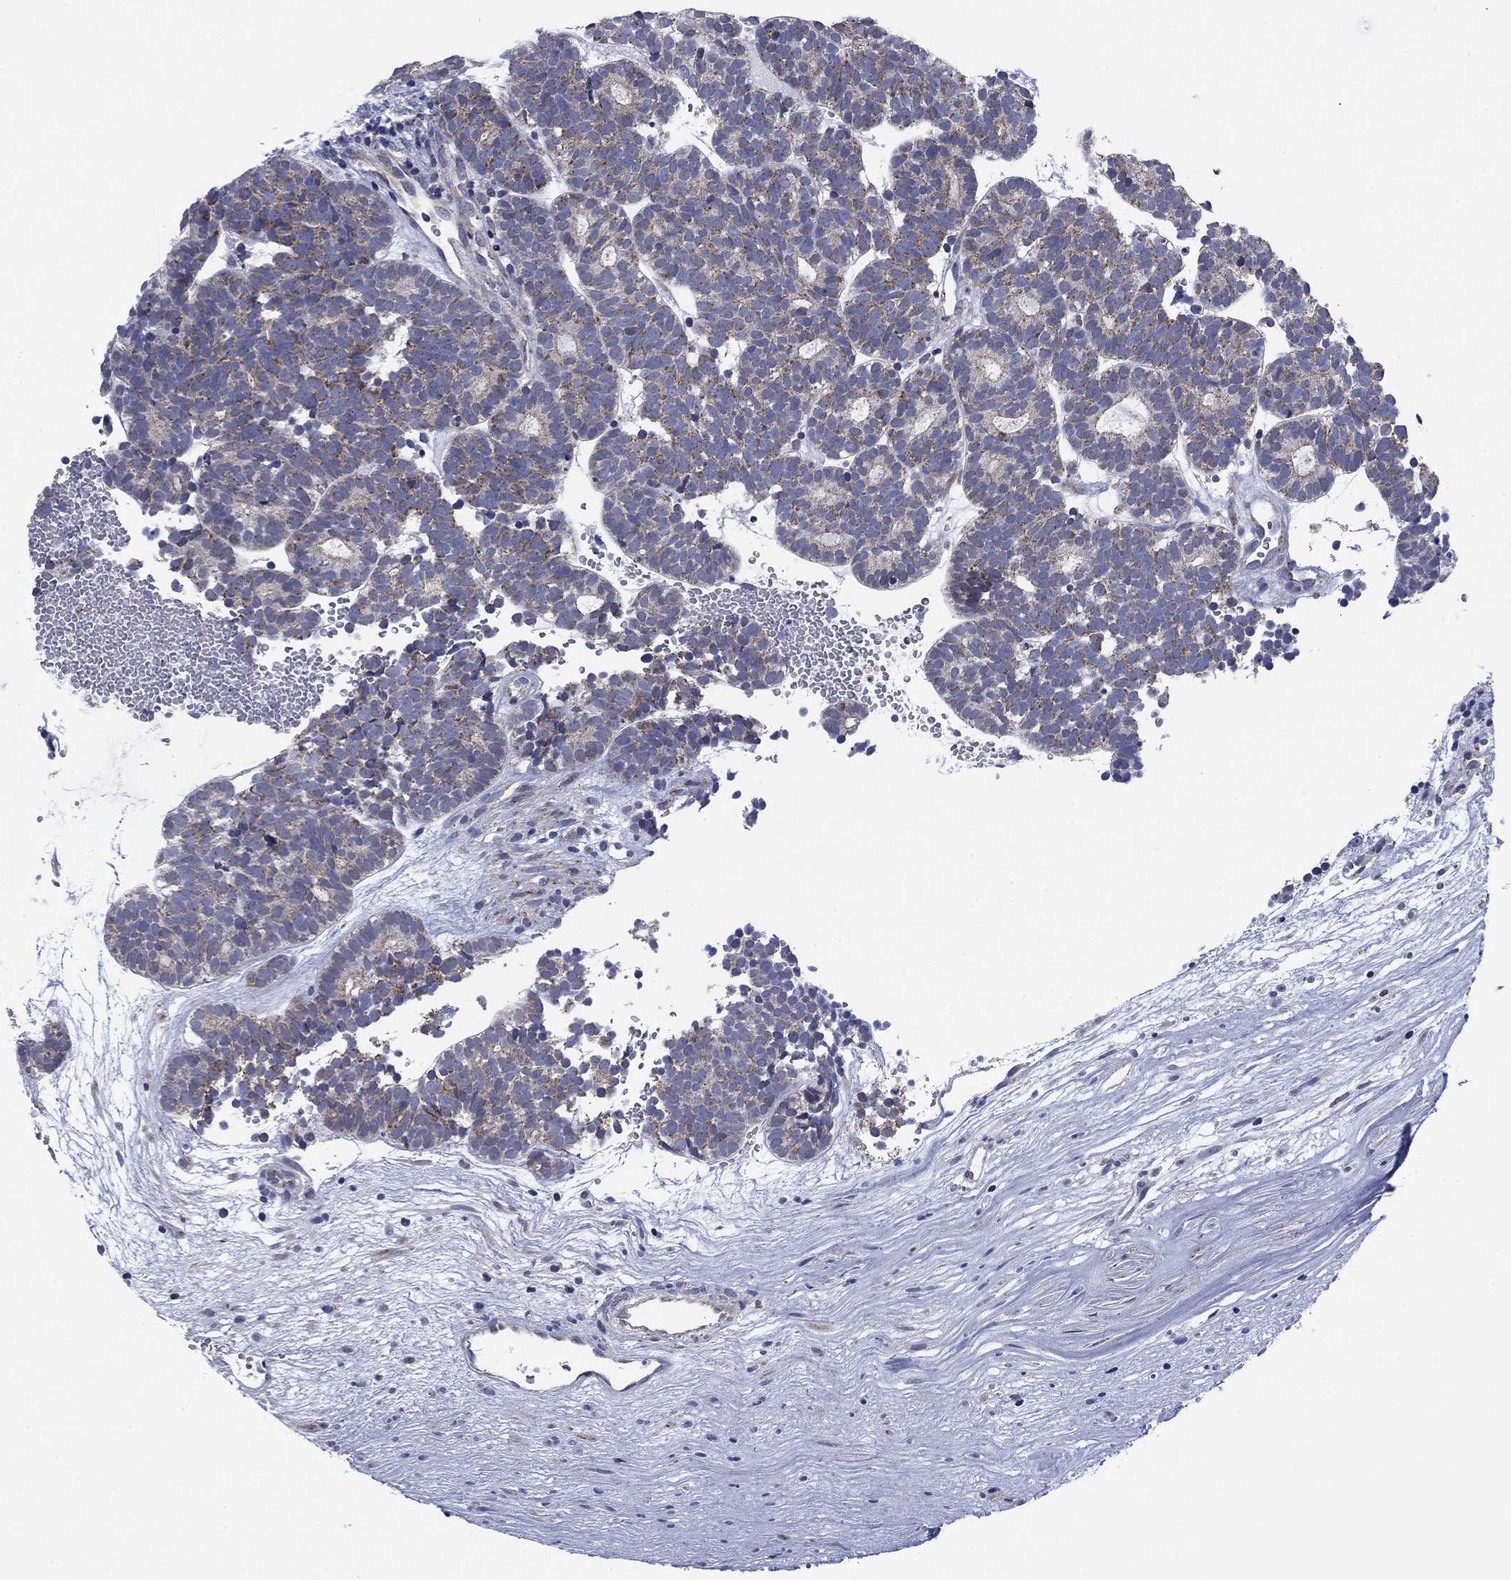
{"staining": {"intensity": "moderate", "quantity": "<25%", "location": "cytoplasmic/membranous"}, "tissue": "head and neck cancer", "cell_type": "Tumor cells", "image_type": "cancer", "snomed": [{"axis": "morphology", "description": "Adenocarcinoma, NOS"}, {"axis": "topography", "description": "Head-Neck"}], "caption": "This is an image of IHC staining of adenocarcinoma (head and neck), which shows moderate expression in the cytoplasmic/membranous of tumor cells.", "gene": "NACAD", "patient": {"sex": "female", "age": 81}}